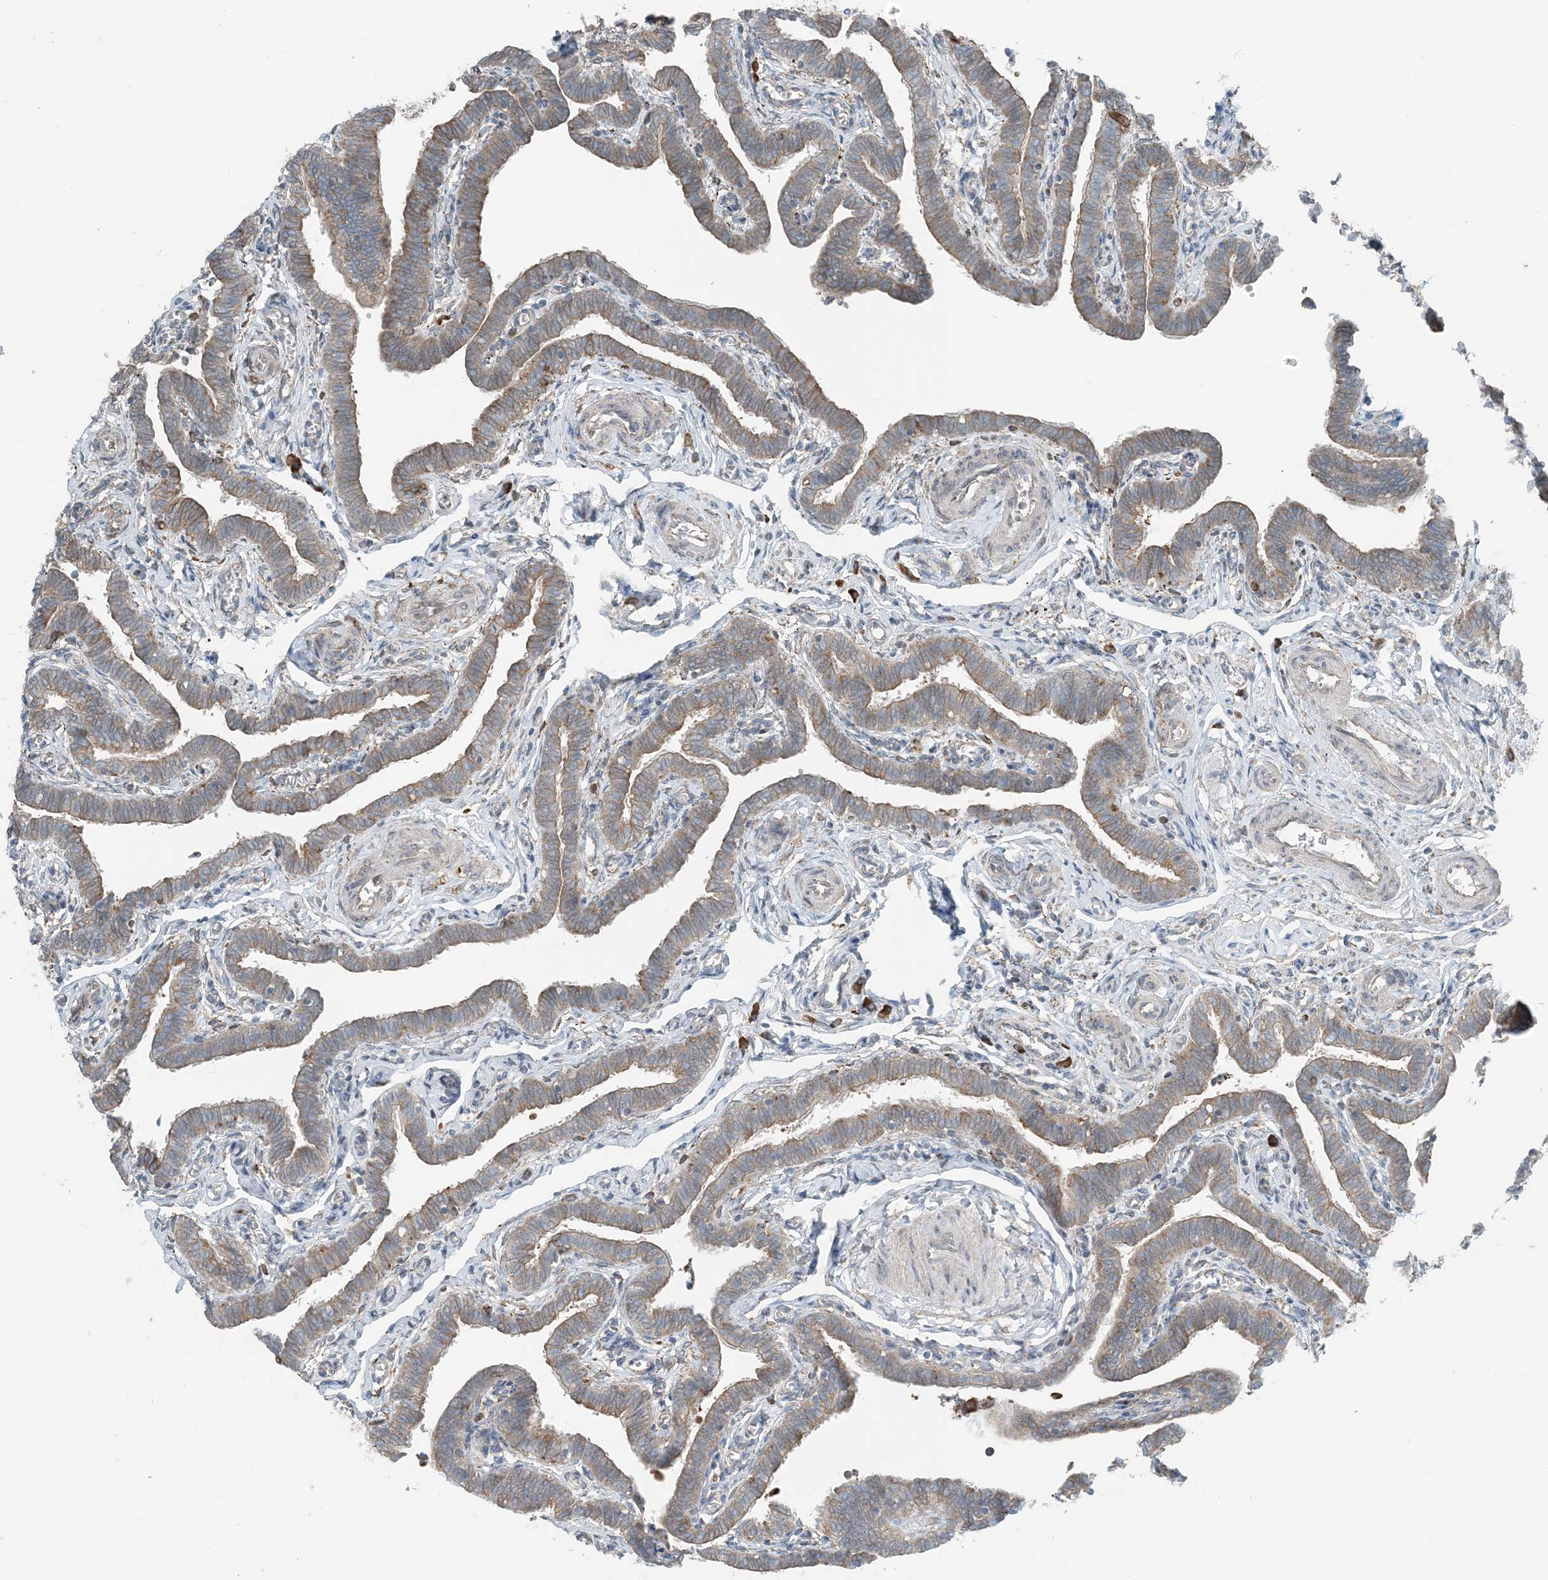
{"staining": {"intensity": "moderate", "quantity": "25%-75%", "location": "cytoplasmic/membranous"}, "tissue": "fallopian tube", "cell_type": "Glandular cells", "image_type": "normal", "snomed": [{"axis": "morphology", "description": "Normal tissue, NOS"}, {"axis": "topography", "description": "Fallopian tube"}], "caption": "Glandular cells exhibit moderate cytoplasmic/membranous staining in approximately 25%-75% of cells in benign fallopian tube. Nuclei are stained in blue.", "gene": "CERKL", "patient": {"sex": "female", "age": 36}}